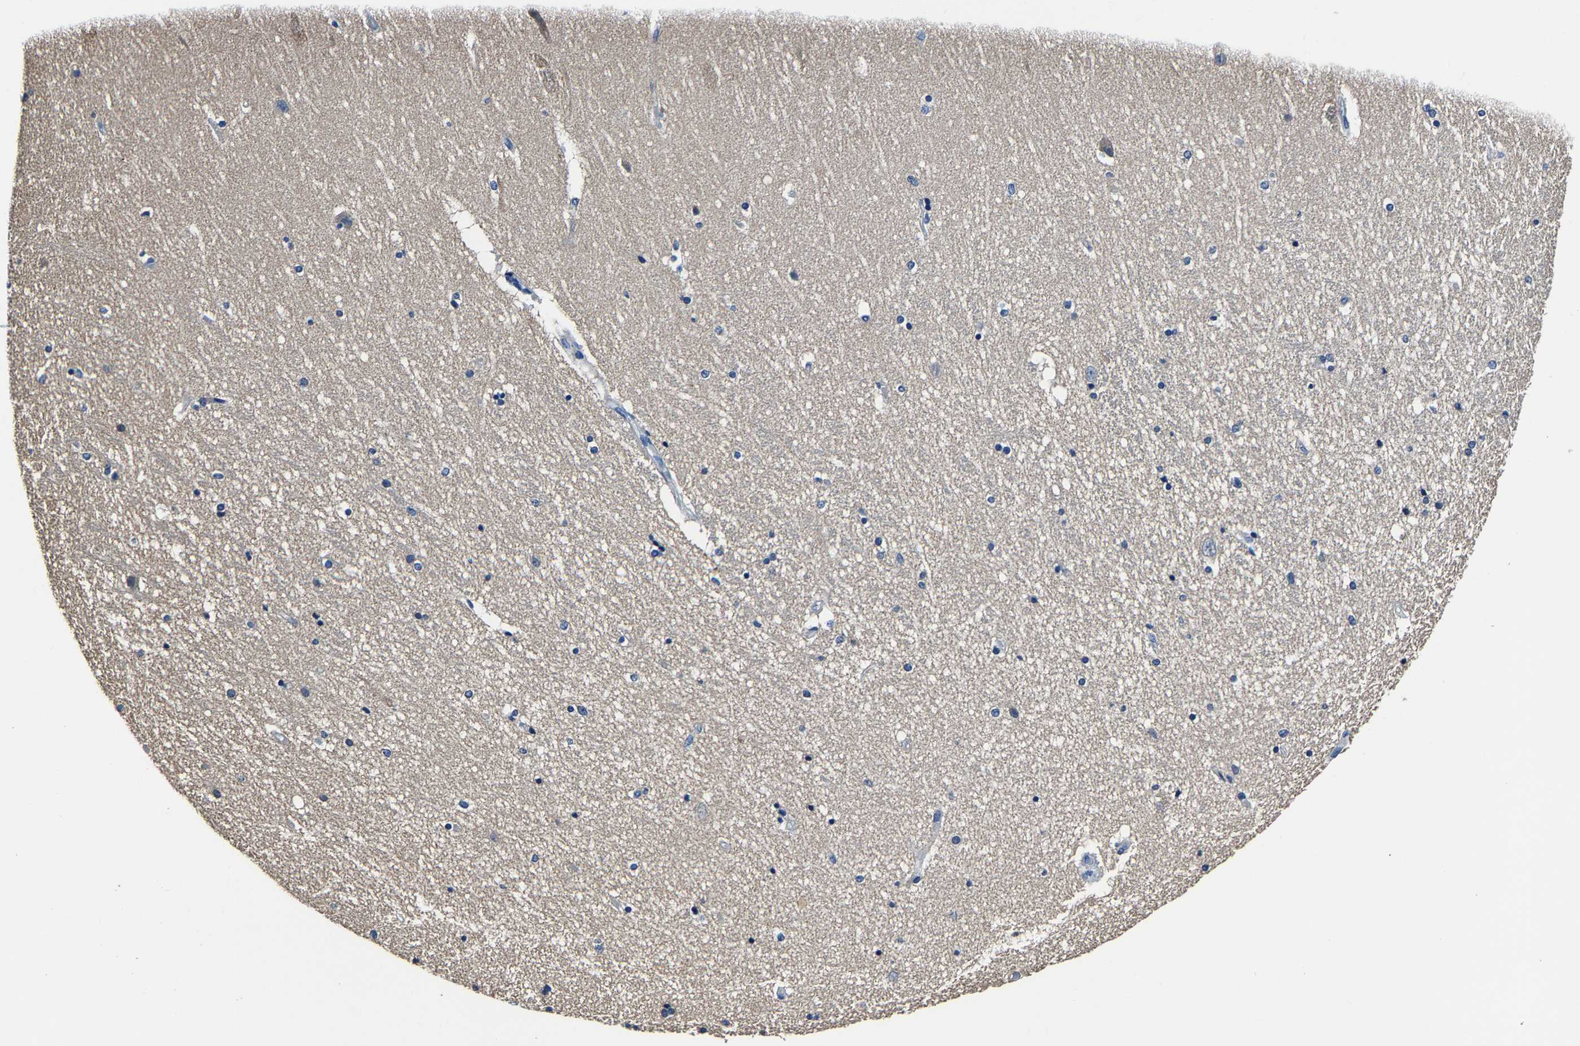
{"staining": {"intensity": "negative", "quantity": "none", "location": "none"}, "tissue": "hippocampus", "cell_type": "Glial cells", "image_type": "normal", "snomed": [{"axis": "morphology", "description": "Normal tissue, NOS"}, {"axis": "topography", "description": "Hippocampus"}], "caption": "Immunohistochemistry (IHC) of benign hippocampus displays no expression in glial cells. Brightfield microscopy of immunohistochemistry stained with DAB (3,3'-diaminobenzidine) (brown) and hematoxylin (blue), captured at high magnification.", "gene": "ALDOB", "patient": {"sex": "female", "age": 54}}